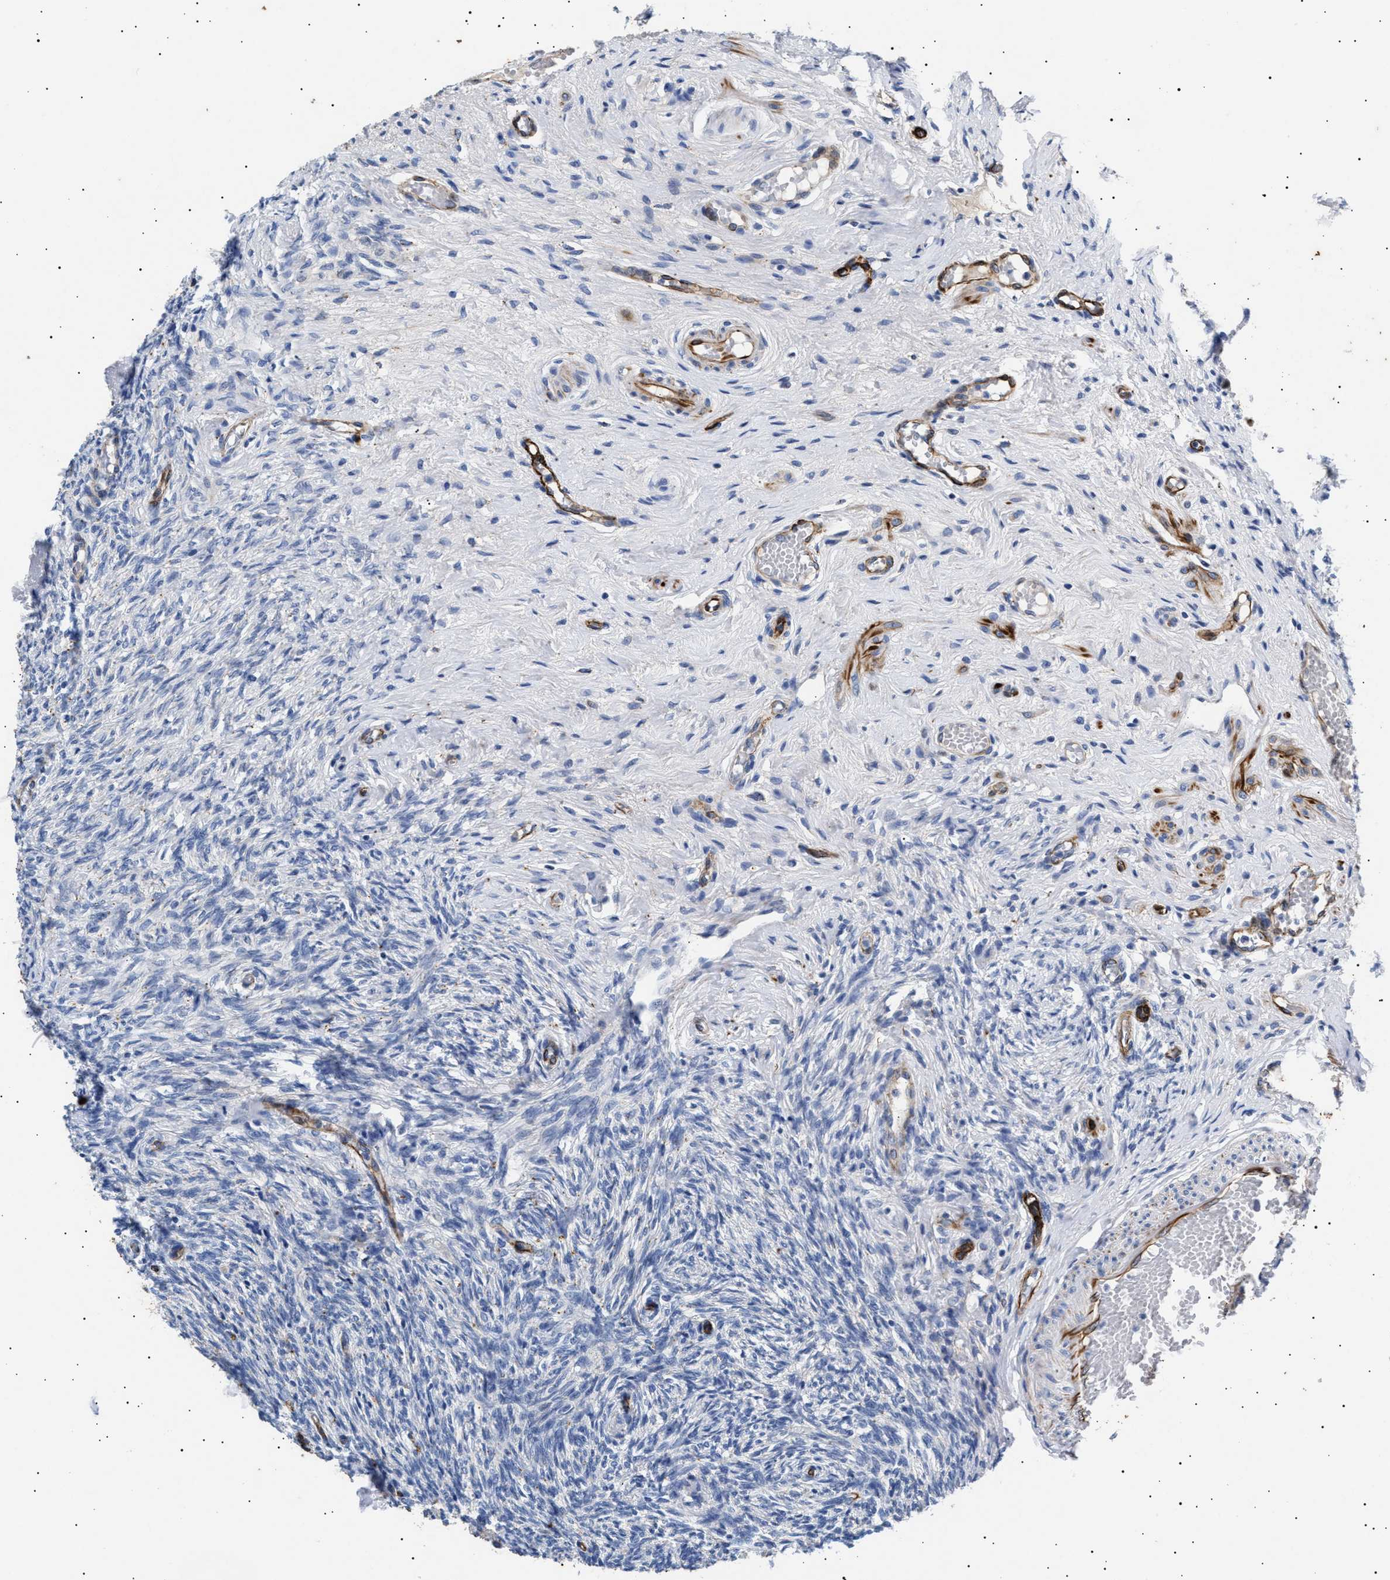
{"staining": {"intensity": "negative", "quantity": "none", "location": "none"}, "tissue": "ovary", "cell_type": "Ovarian stroma cells", "image_type": "normal", "snomed": [{"axis": "morphology", "description": "Normal tissue, NOS"}, {"axis": "topography", "description": "Ovary"}], "caption": "Immunohistochemistry (IHC) of benign human ovary shows no staining in ovarian stroma cells. (DAB (3,3'-diaminobenzidine) immunohistochemistry, high magnification).", "gene": "OLFML2A", "patient": {"sex": "female", "age": 41}}